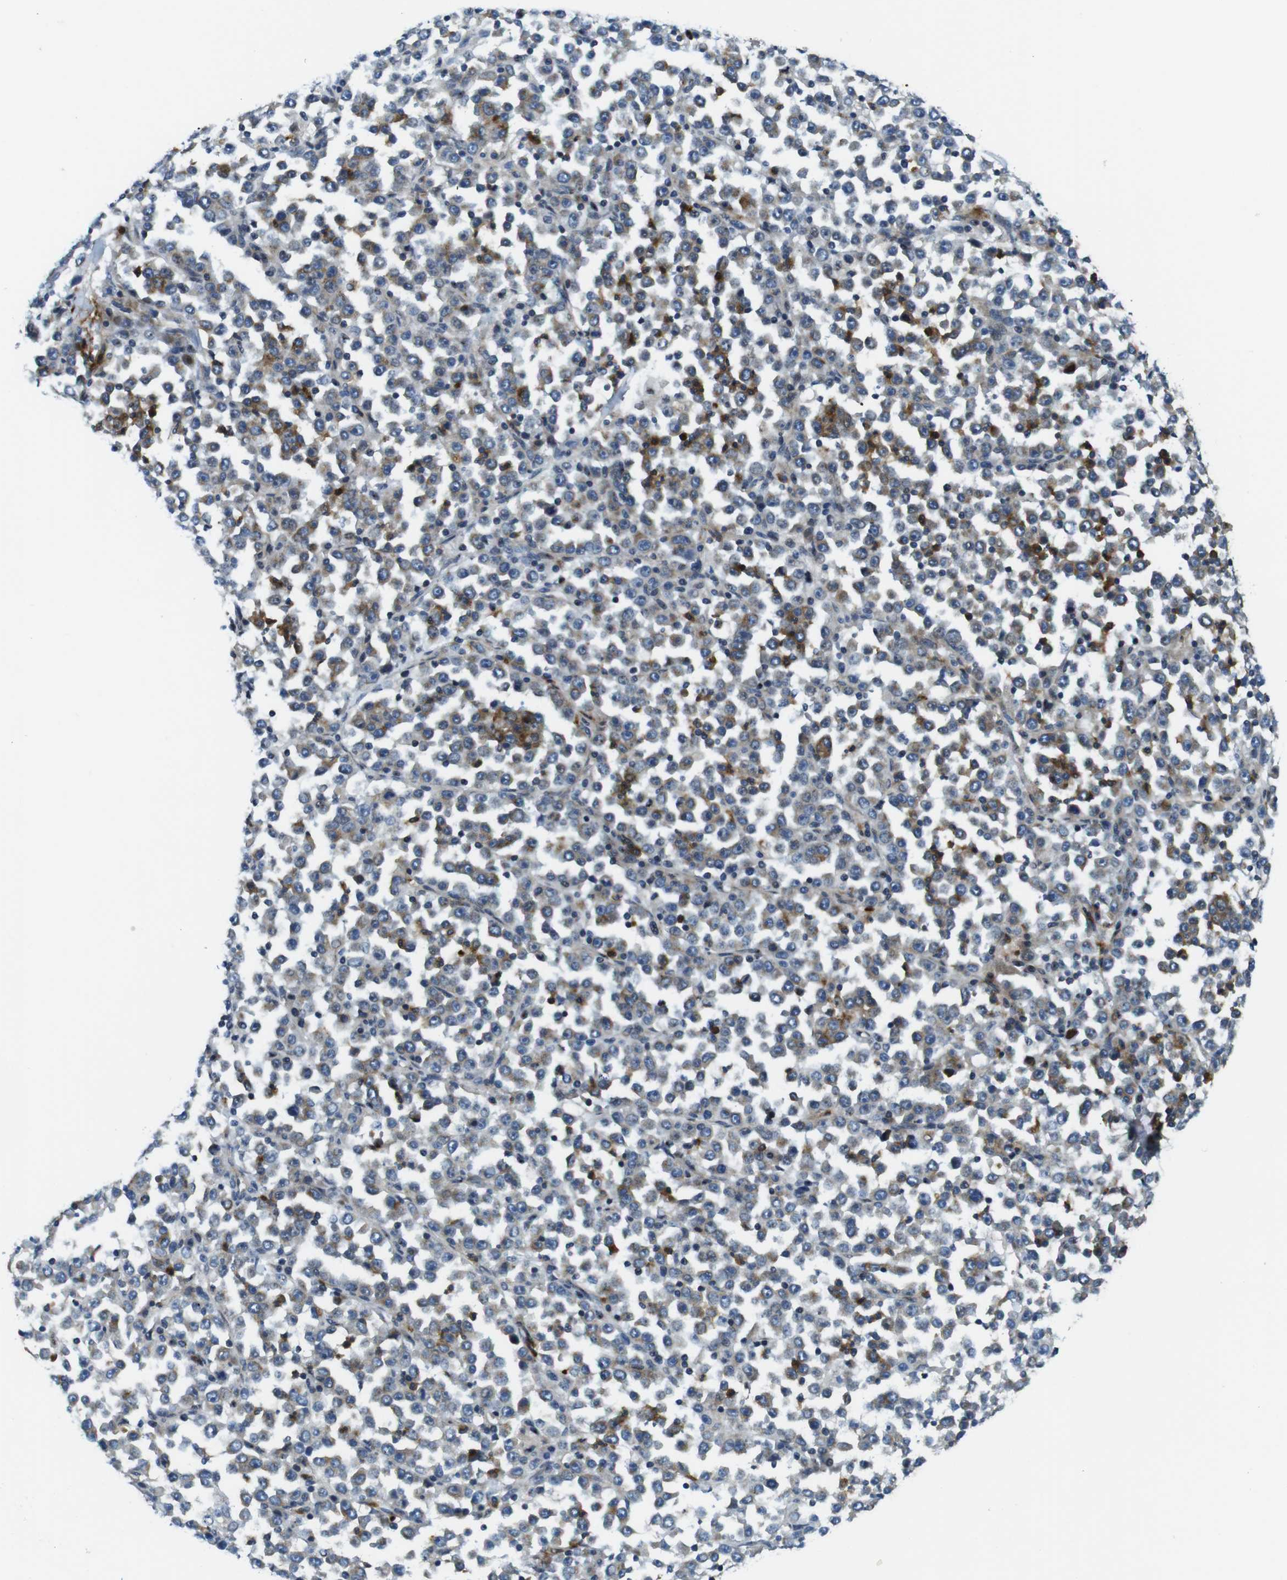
{"staining": {"intensity": "moderate", "quantity": "<25%", "location": "cytoplasmic/membranous"}, "tissue": "stomach cancer", "cell_type": "Tumor cells", "image_type": "cancer", "snomed": [{"axis": "morphology", "description": "Normal tissue, NOS"}, {"axis": "morphology", "description": "Adenocarcinoma, NOS"}, {"axis": "topography", "description": "Stomach, upper"}, {"axis": "topography", "description": "Stomach"}], "caption": "A micrograph of stomach cancer stained for a protein exhibits moderate cytoplasmic/membranous brown staining in tumor cells.", "gene": "ZDHHC3", "patient": {"sex": "male", "age": 59}}